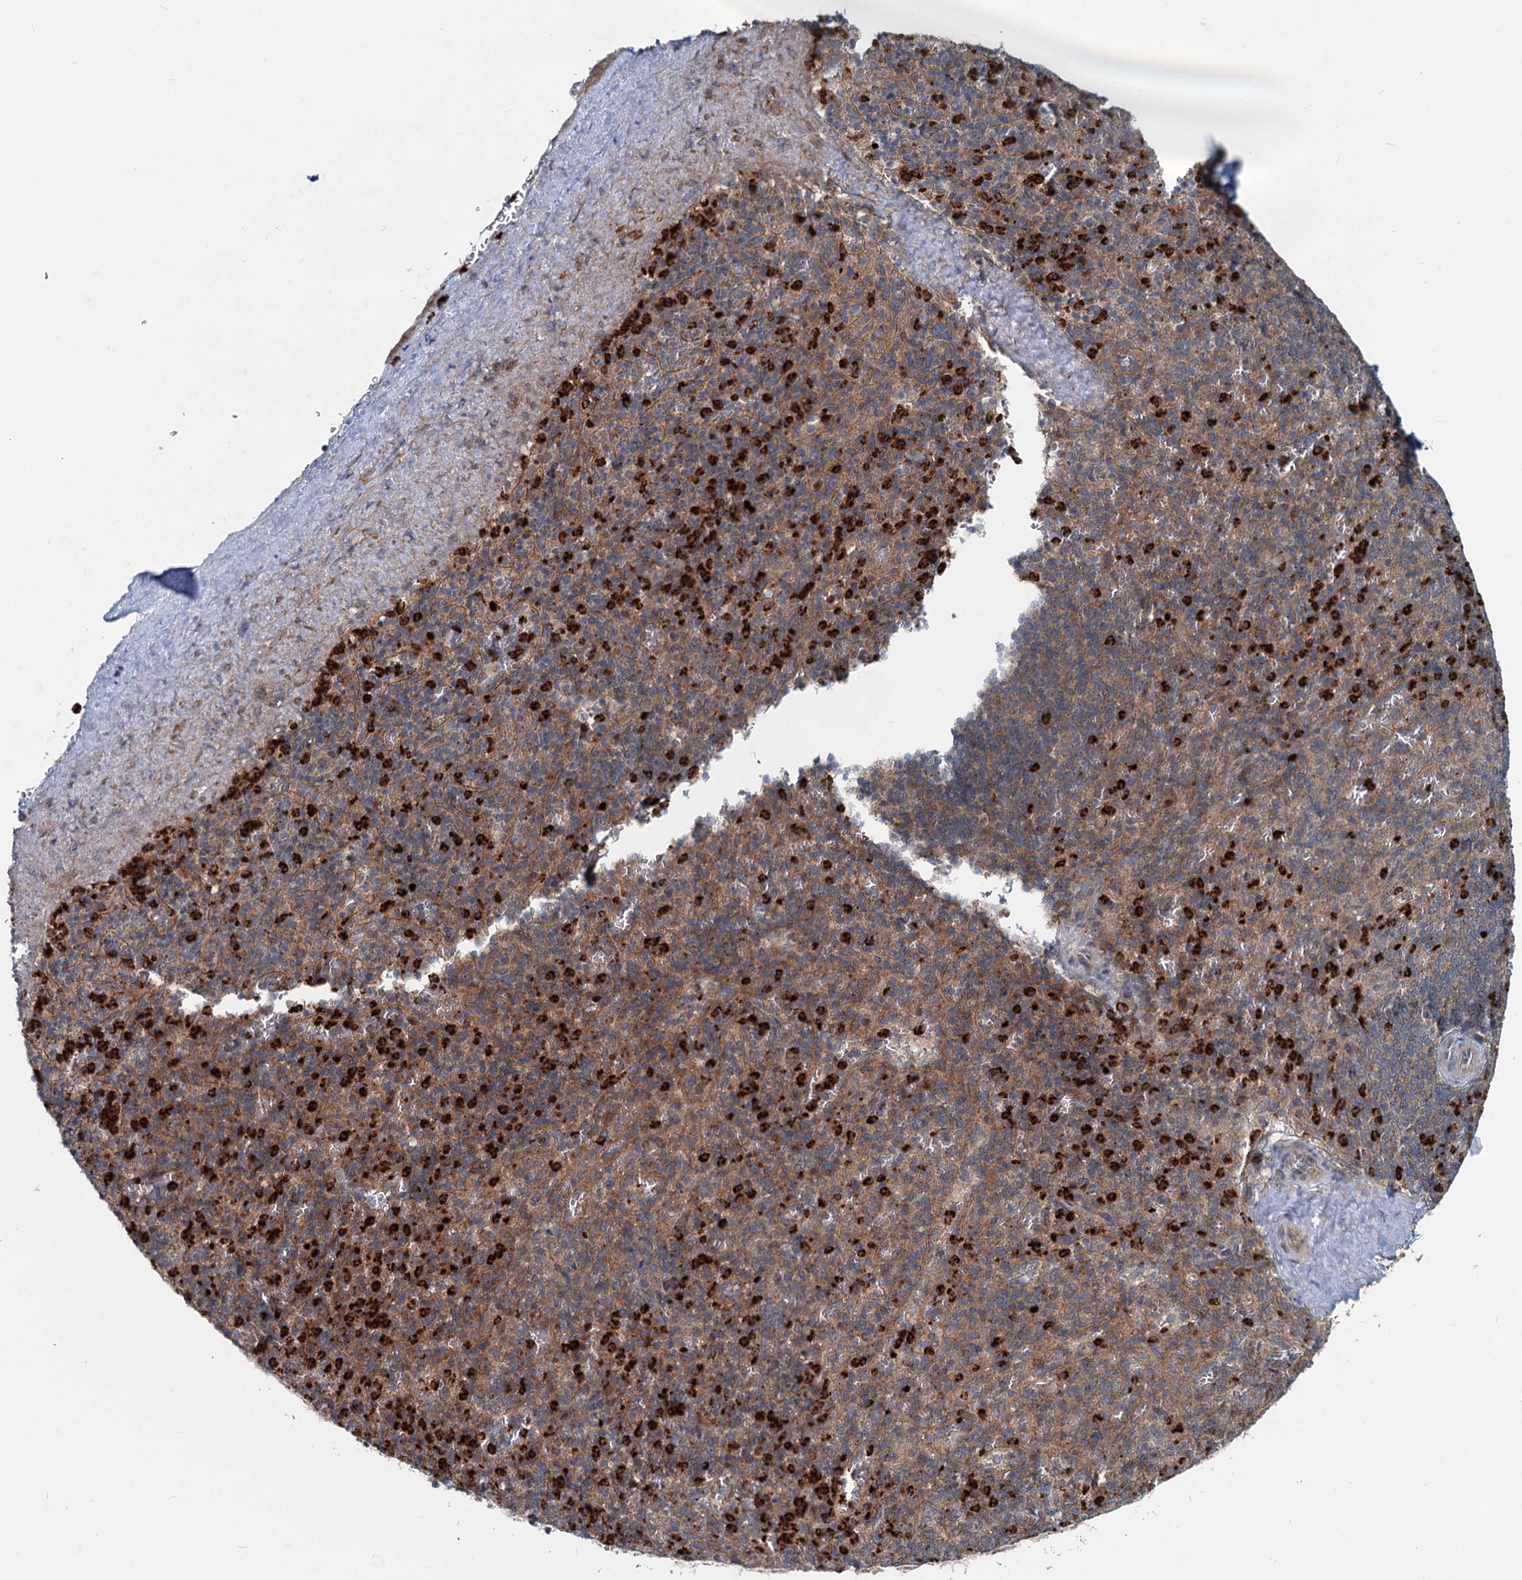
{"staining": {"intensity": "strong", "quantity": "25%-75%", "location": "cytoplasmic/membranous"}, "tissue": "spleen", "cell_type": "Cells in red pulp", "image_type": "normal", "snomed": [{"axis": "morphology", "description": "Normal tissue, NOS"}, {"axis": "topography", "description": "Spleen"}], "caption": "DAB (3,3'-diaminobenzidine) immunohistochemical staining of benign spleen reveals strong cytoplasmic/membranous protein staining in approximately 25%-75% of cells in red pulp.", "gene": "ADCY2", "patient": {"sex": "male", "age": 82}}